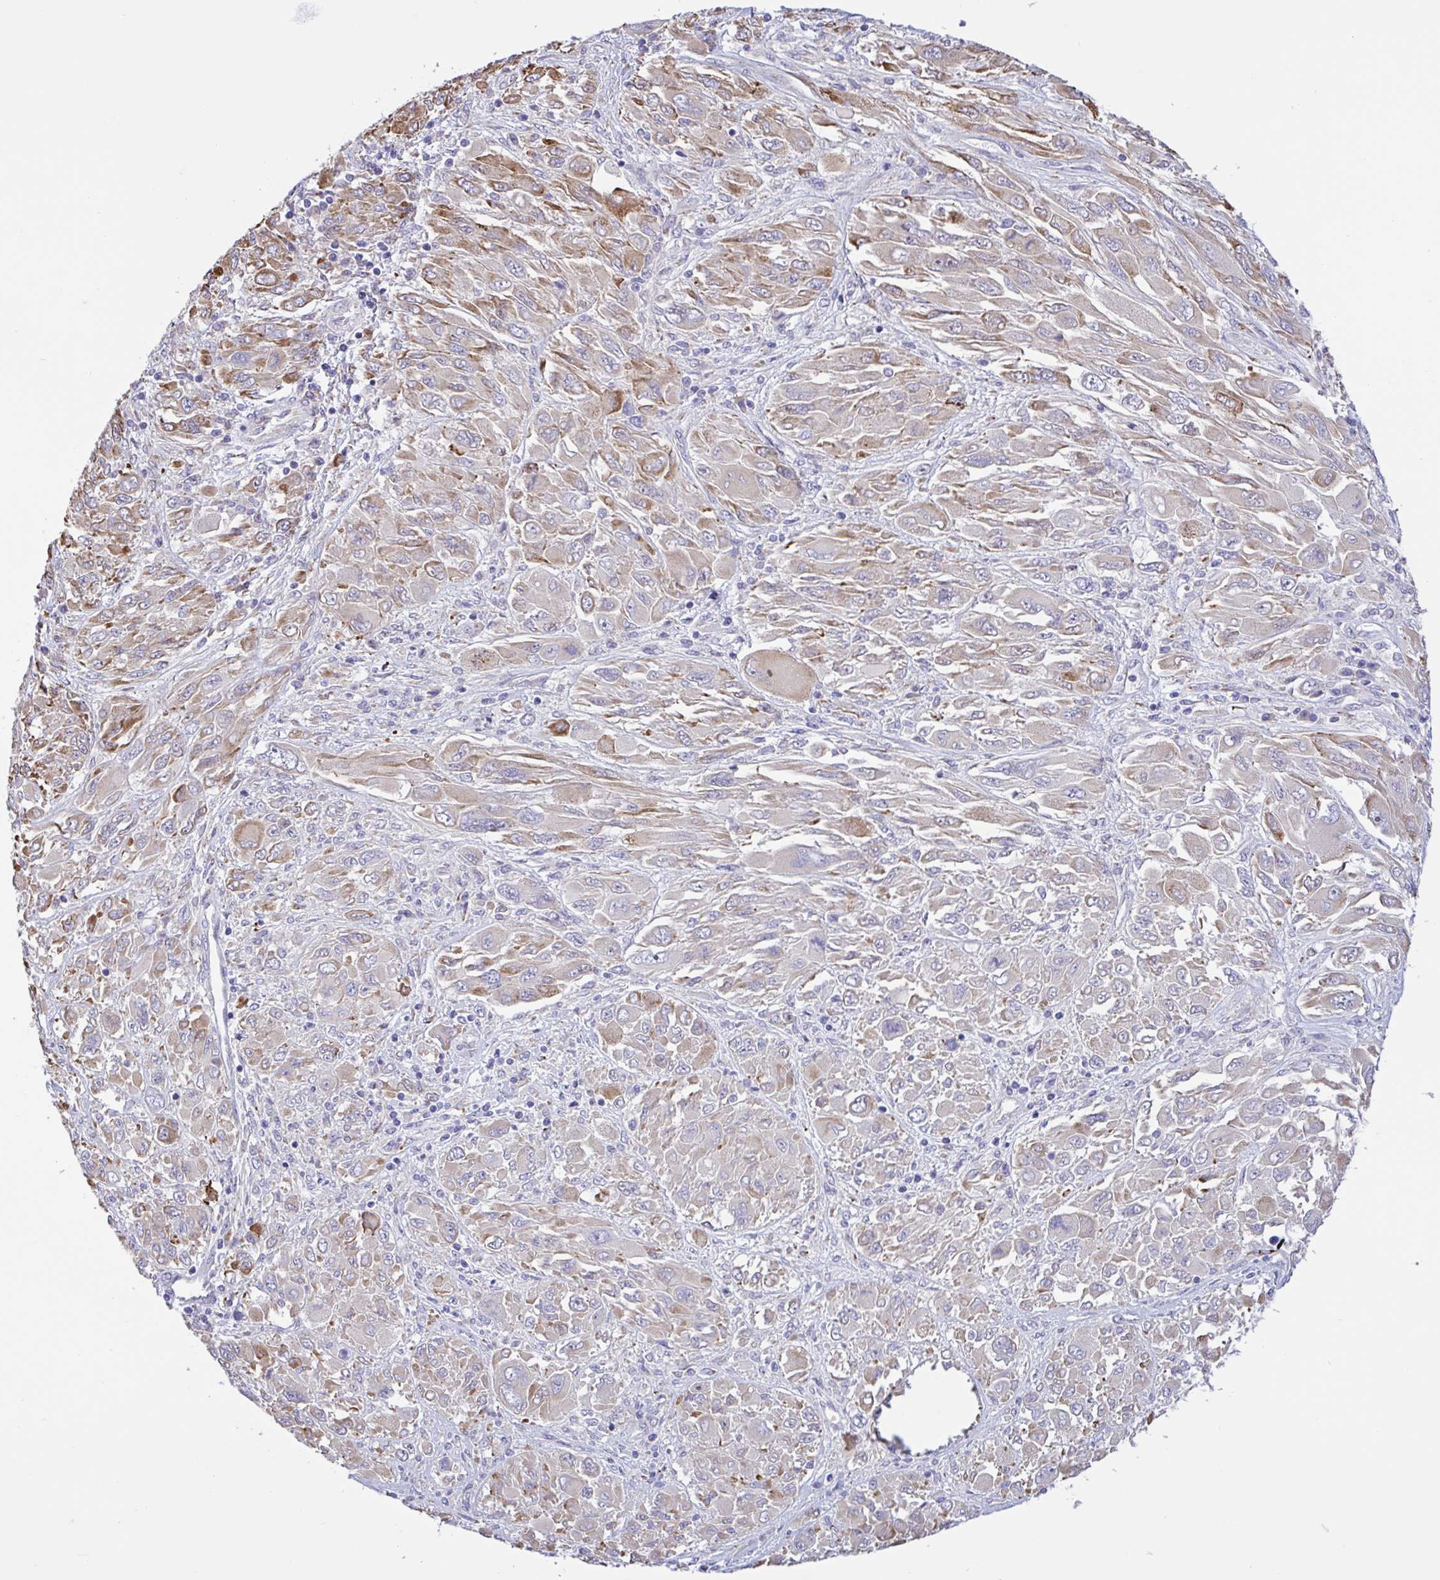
{"staining": {"intensity": "moderate", "quantity": "<25%", "location": "cytoplasmic/membranous"}, "tissue": "melanoma", "cell_type": "Tumor cells", "image_type": "cancer", "snomed": [{"axis": "morphology", "description": "Malignant melanoma, NOS"}, {"axis": "topography", "description": "Skin"}], "caption": "Malignant melanoma stained with a brown dye displays moderate cytoplasmic/membranous positive staining in approximately <25% of tumor cells.", "gene": "DSC3", "patient": {"sex": "female", "age": 91}}